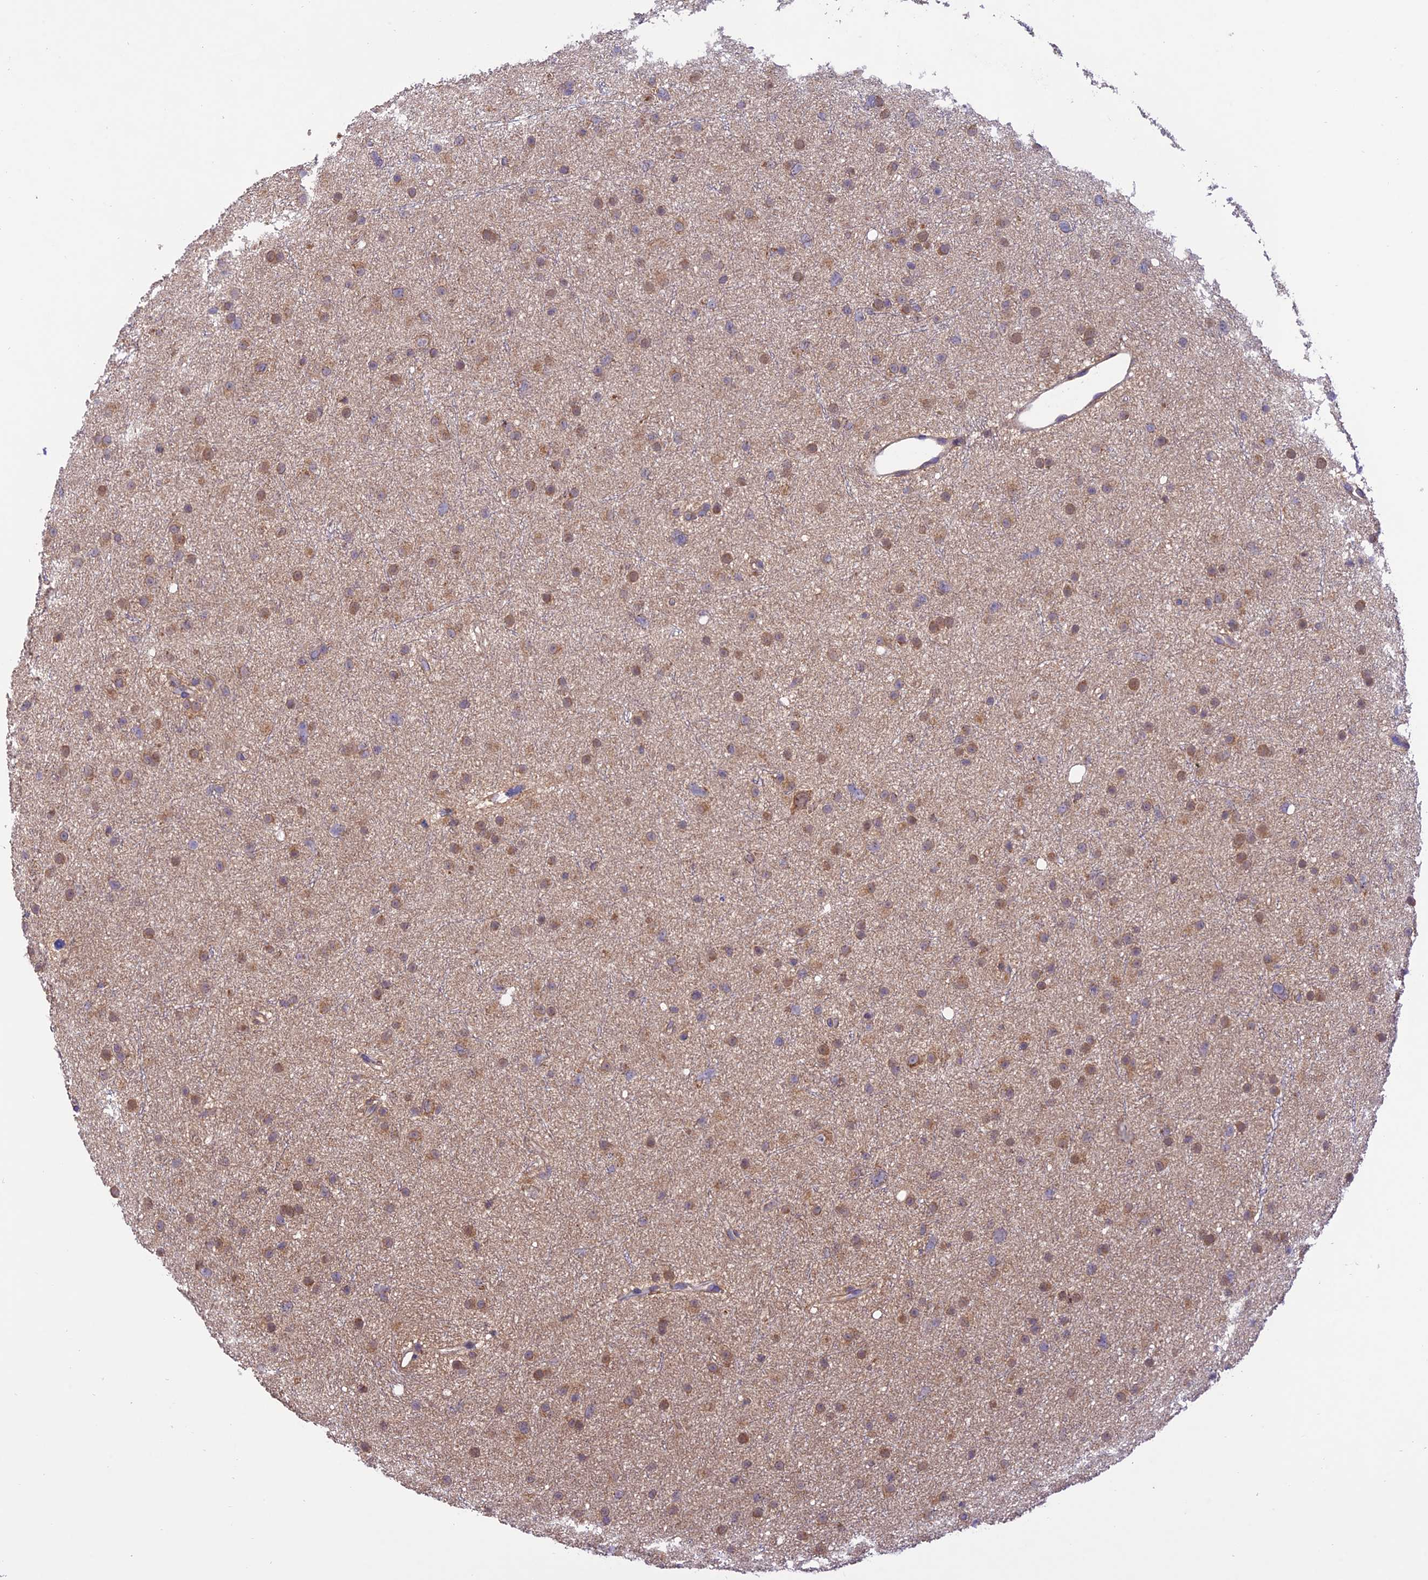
{"staining": {"intensity": "weak", "quantity": "25%-75%", "location": "cytoplasmic/membranous"}, "tissue": "glioma", "cell_type": "Tumor cells", "image_type": "cancer", "snomed": [{"axis": "morphology", "description": "Glioma, malignant, Low grade"}, {"axis": "topography", "description": "Cerebral cortex"}], "caption": "High-magnification brightfield microscopy of glioma stained with DAB (brown) and counterstained with hematoxylin (blue). tumor cells exhibit weak cytoplasmic/membranous staining is identified in about25%-75% of cells.", "gene": "NDUFAF1", "patient": {"sex": "female", "age": 39}}